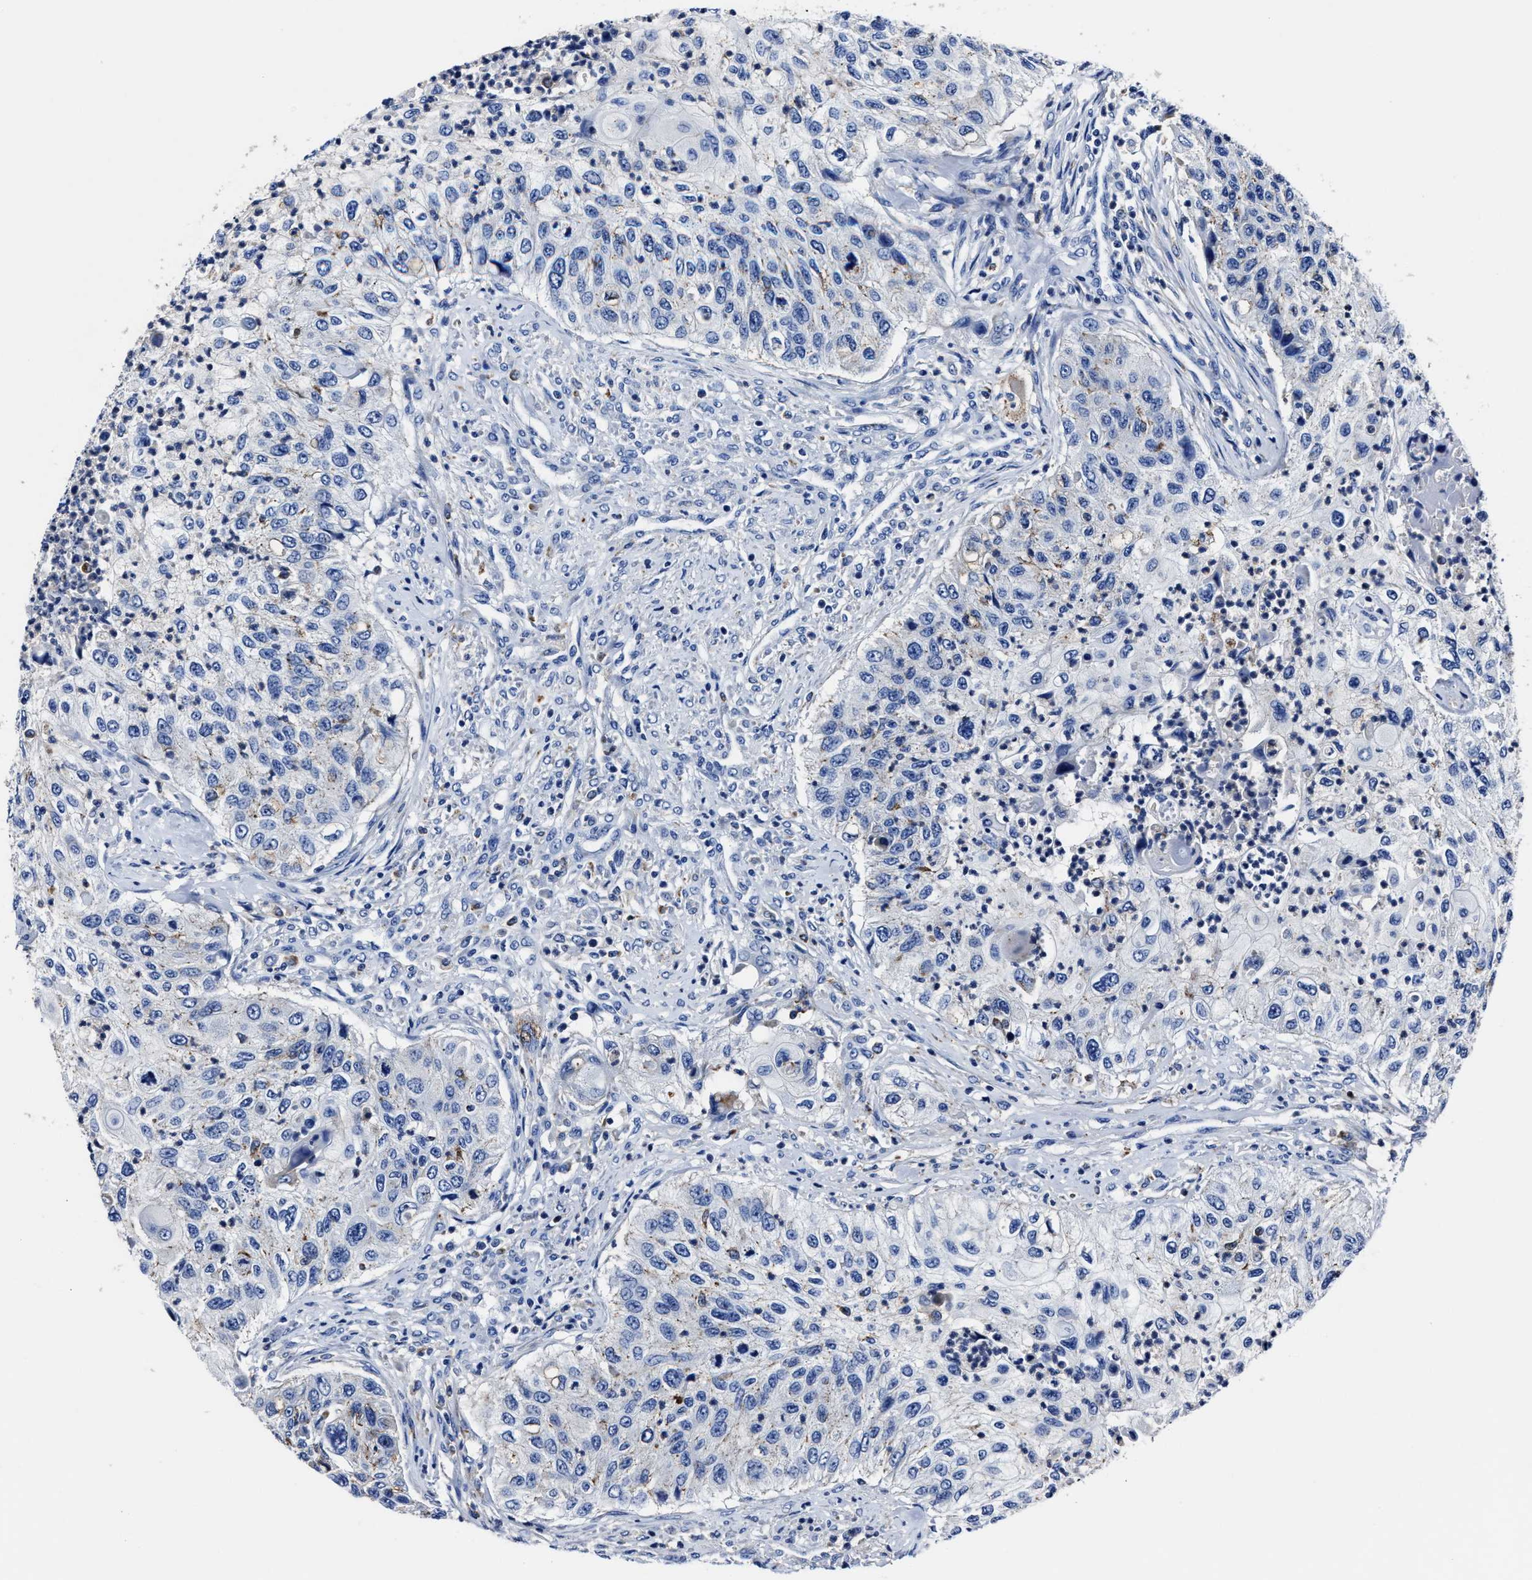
{"staining": {"intensity": "negative", "quantity": "none", "location": "none"}, "tissue": "urothelial cancer", "cell_type": "Tumor cells", "image_type": "cancer", "snomed": [{"axis": "morphology", "description": "Urothelial carcinoma, High grade"}, {"axis": "topography", "description": "Urinary bladder"}], "caption": "This is an IHC histopathology image of human urothelial cancer. There is no staining in tumor cells.", "gene": "LAMTOR4", "patient": {"sex": "female", "age": 60}}